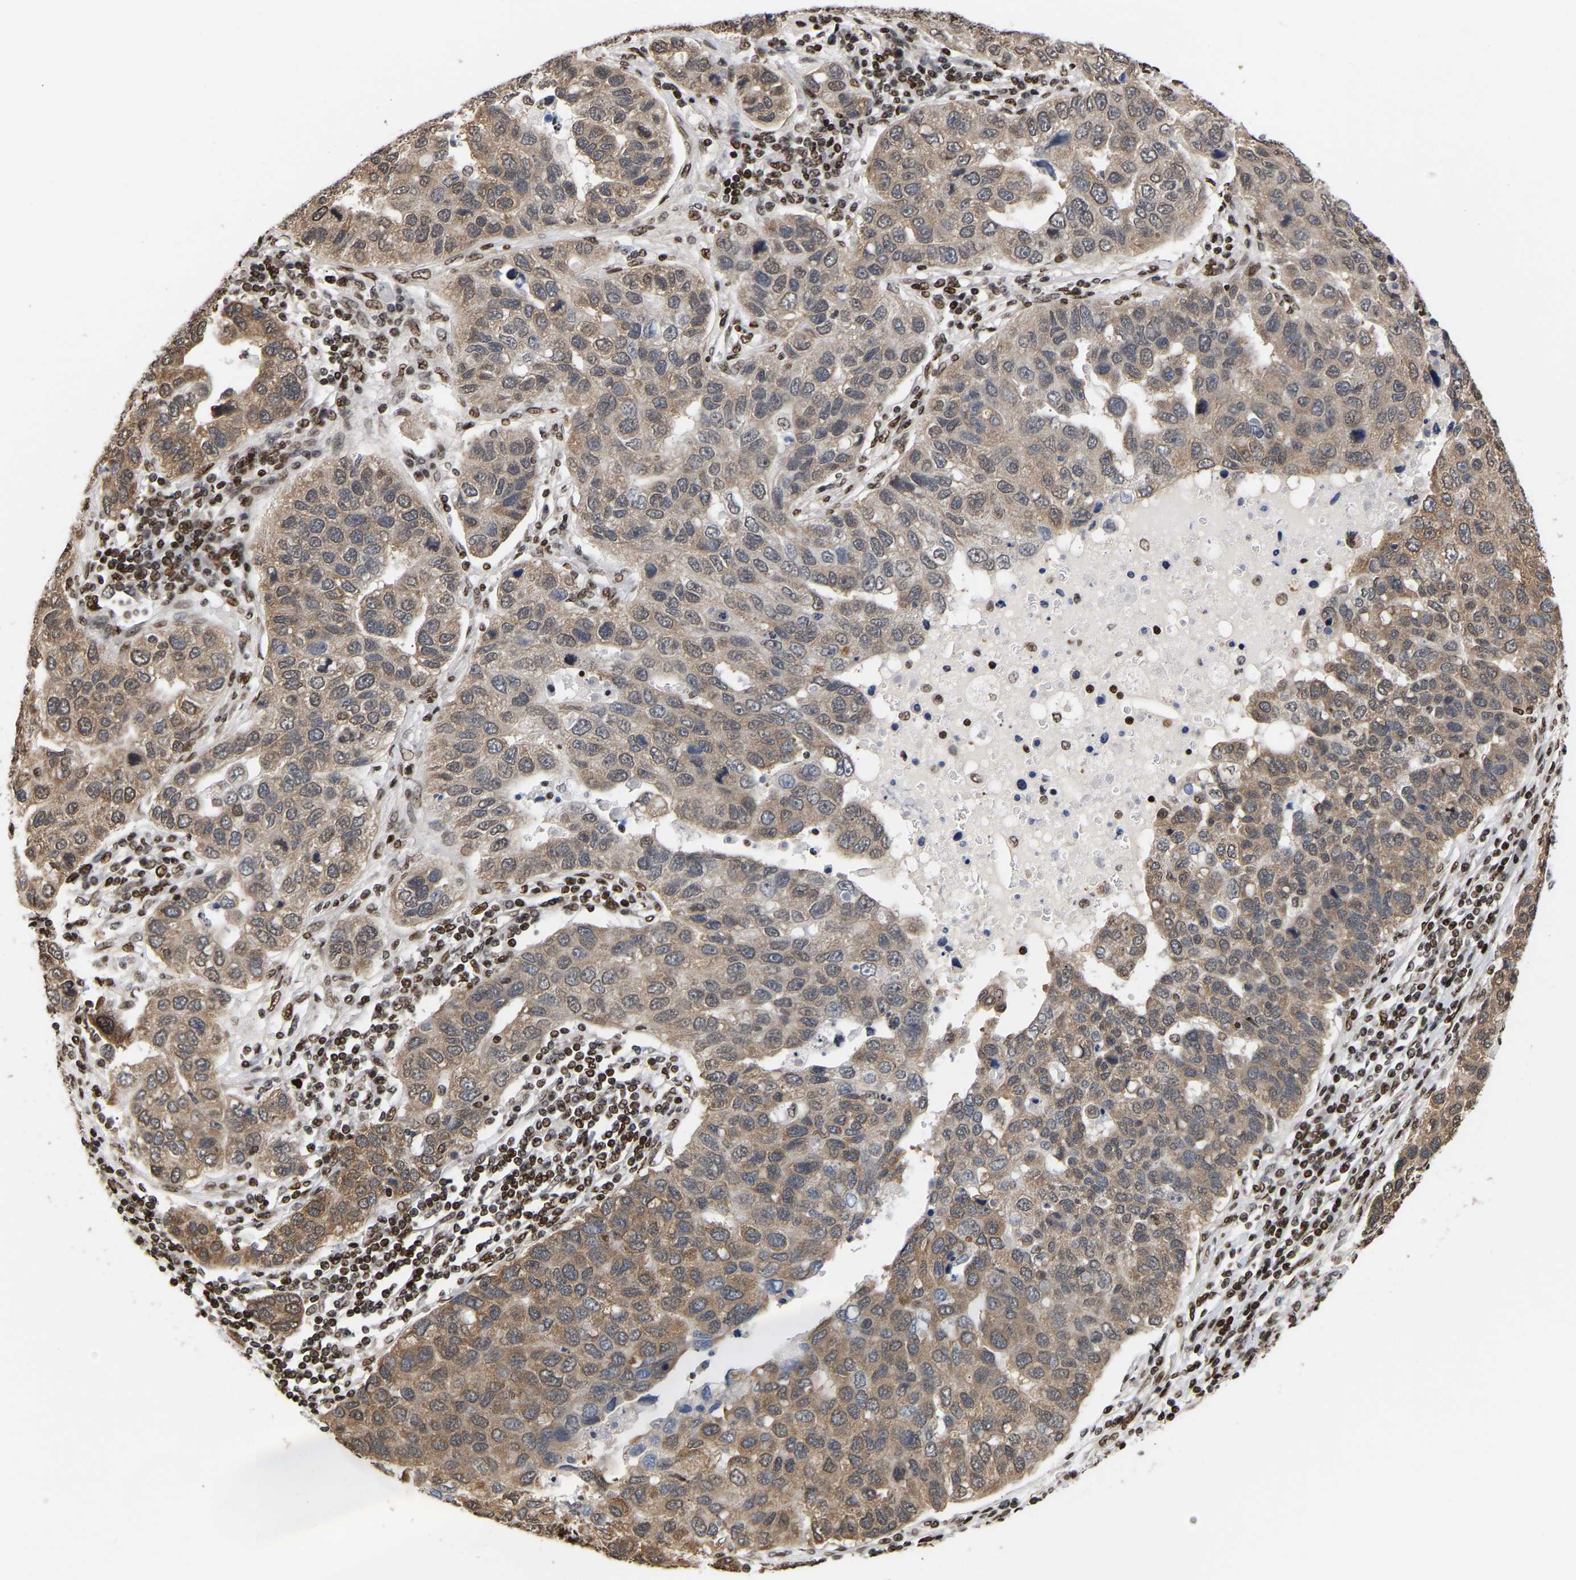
{"staining": {"intensity": "moderate", "quantity": "25%-75%", "location": "cytoplasmic/membranous"}, "tissue": "pancreatic cancer", "cell_type": "Tumor cells", "image_type": "cancer", "snomed": [{"axis": "morphology", "description": "Adenocarcinoma, NOS"}, {"axis": "topography", "description": "Pancreas"}], "caption": "Moderate cytoplasmic/membranous protein positivity is seen in about 25%-75% of tumor cells in pancreatic cancer (adenocarcinoma).", "gene": "PSIP1", "patient": {"sex": "female", "age": 61}}